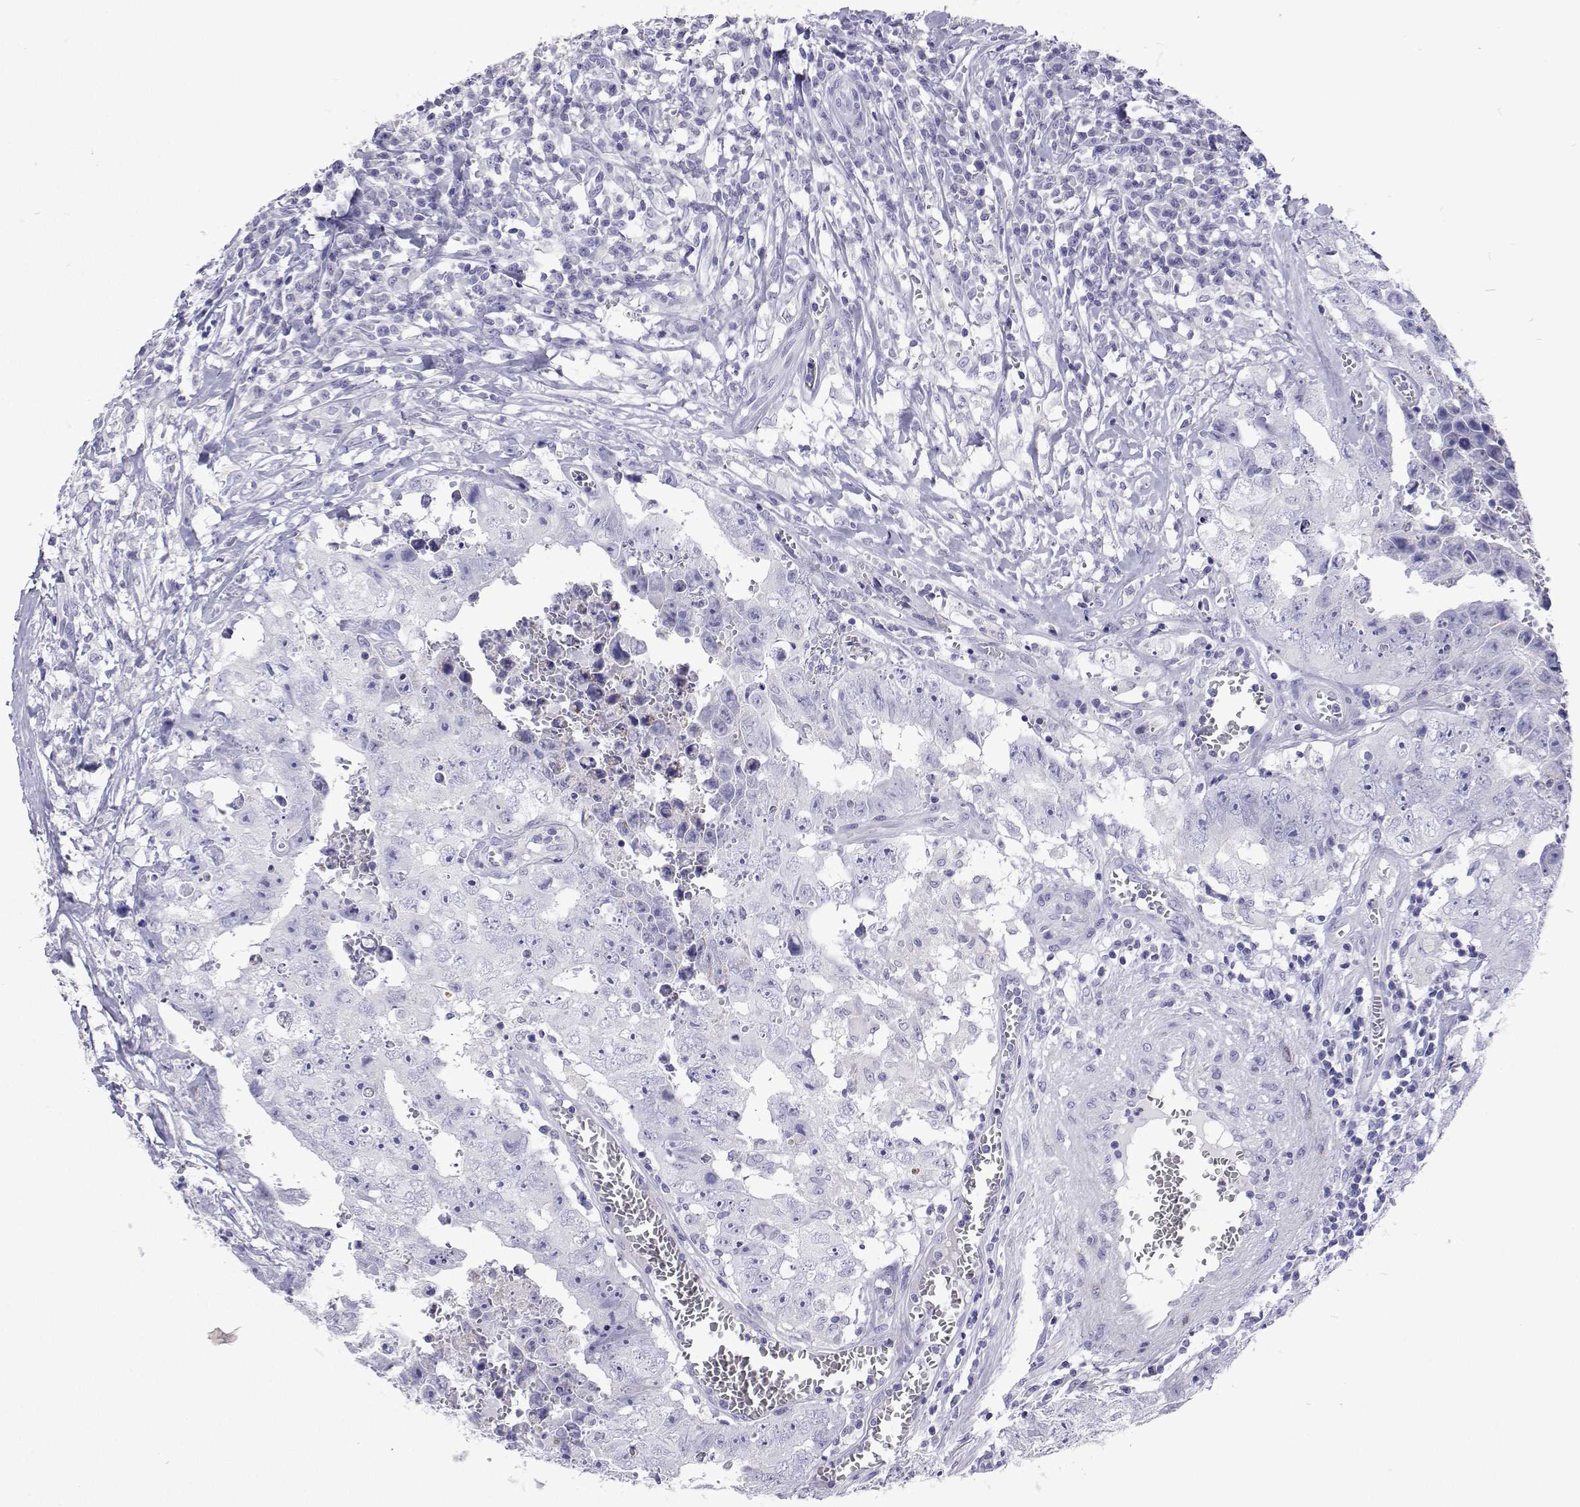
{"staining": {"intensity": "negative", "quantity": "none", "location": "none"}, "tissue": "testis cancer", "cell_type": "Tumor cells", "image_type": "cancer", "snomed": [{"axis": "morphology", "description": "Carcinoma, Embryonal, NOS"}, {"axis": "topography", "description": "Testis"}], "caption": "A high-resolution micrograph shows immunohistochemistry (IHC) staining of testis cancer (embryonal carcinoma), which displays no significant staining in tumor cells.", "gene": "UMODL1", "patient": {"sex": "male", "age": 36}}